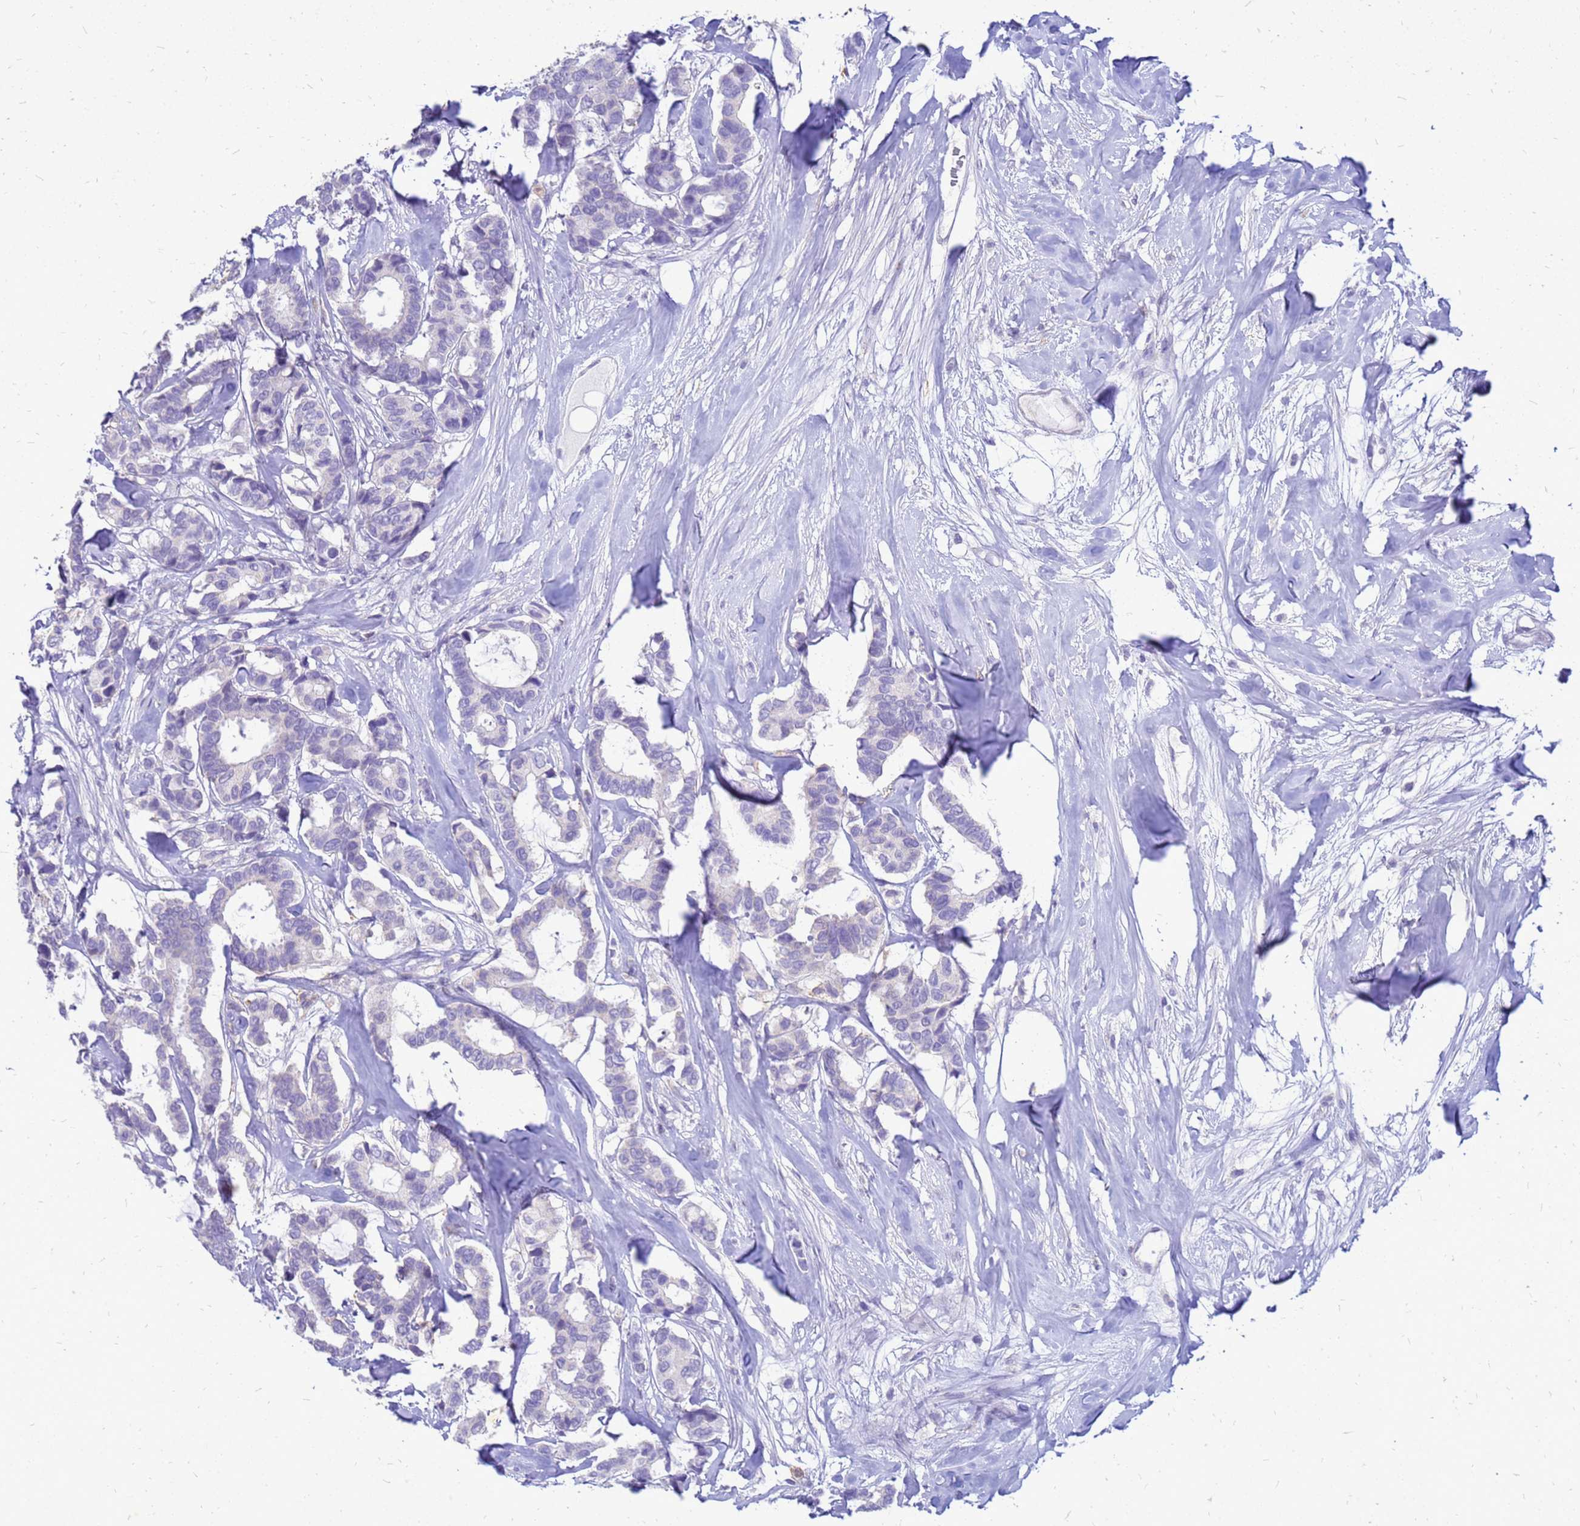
{"staining": {"intensity": "negative", "quantity": "none", "location": "none"}, "tissue": "breast cancer", "cell_type": "Tumor cells", "image_type": "cancer", "snomed": [{"axis": "morphology", "description": "Duct carcinoma"}, {"axis": "topography", "description": "Breast"}], "caption": "Human breast infiltrating ductal carcinoma stained for a protein using immunohistochemistry exhibits no expression in tumor cells.", "gene": "AKR1C1", "patient": {"sex": "female", "age": 87}}